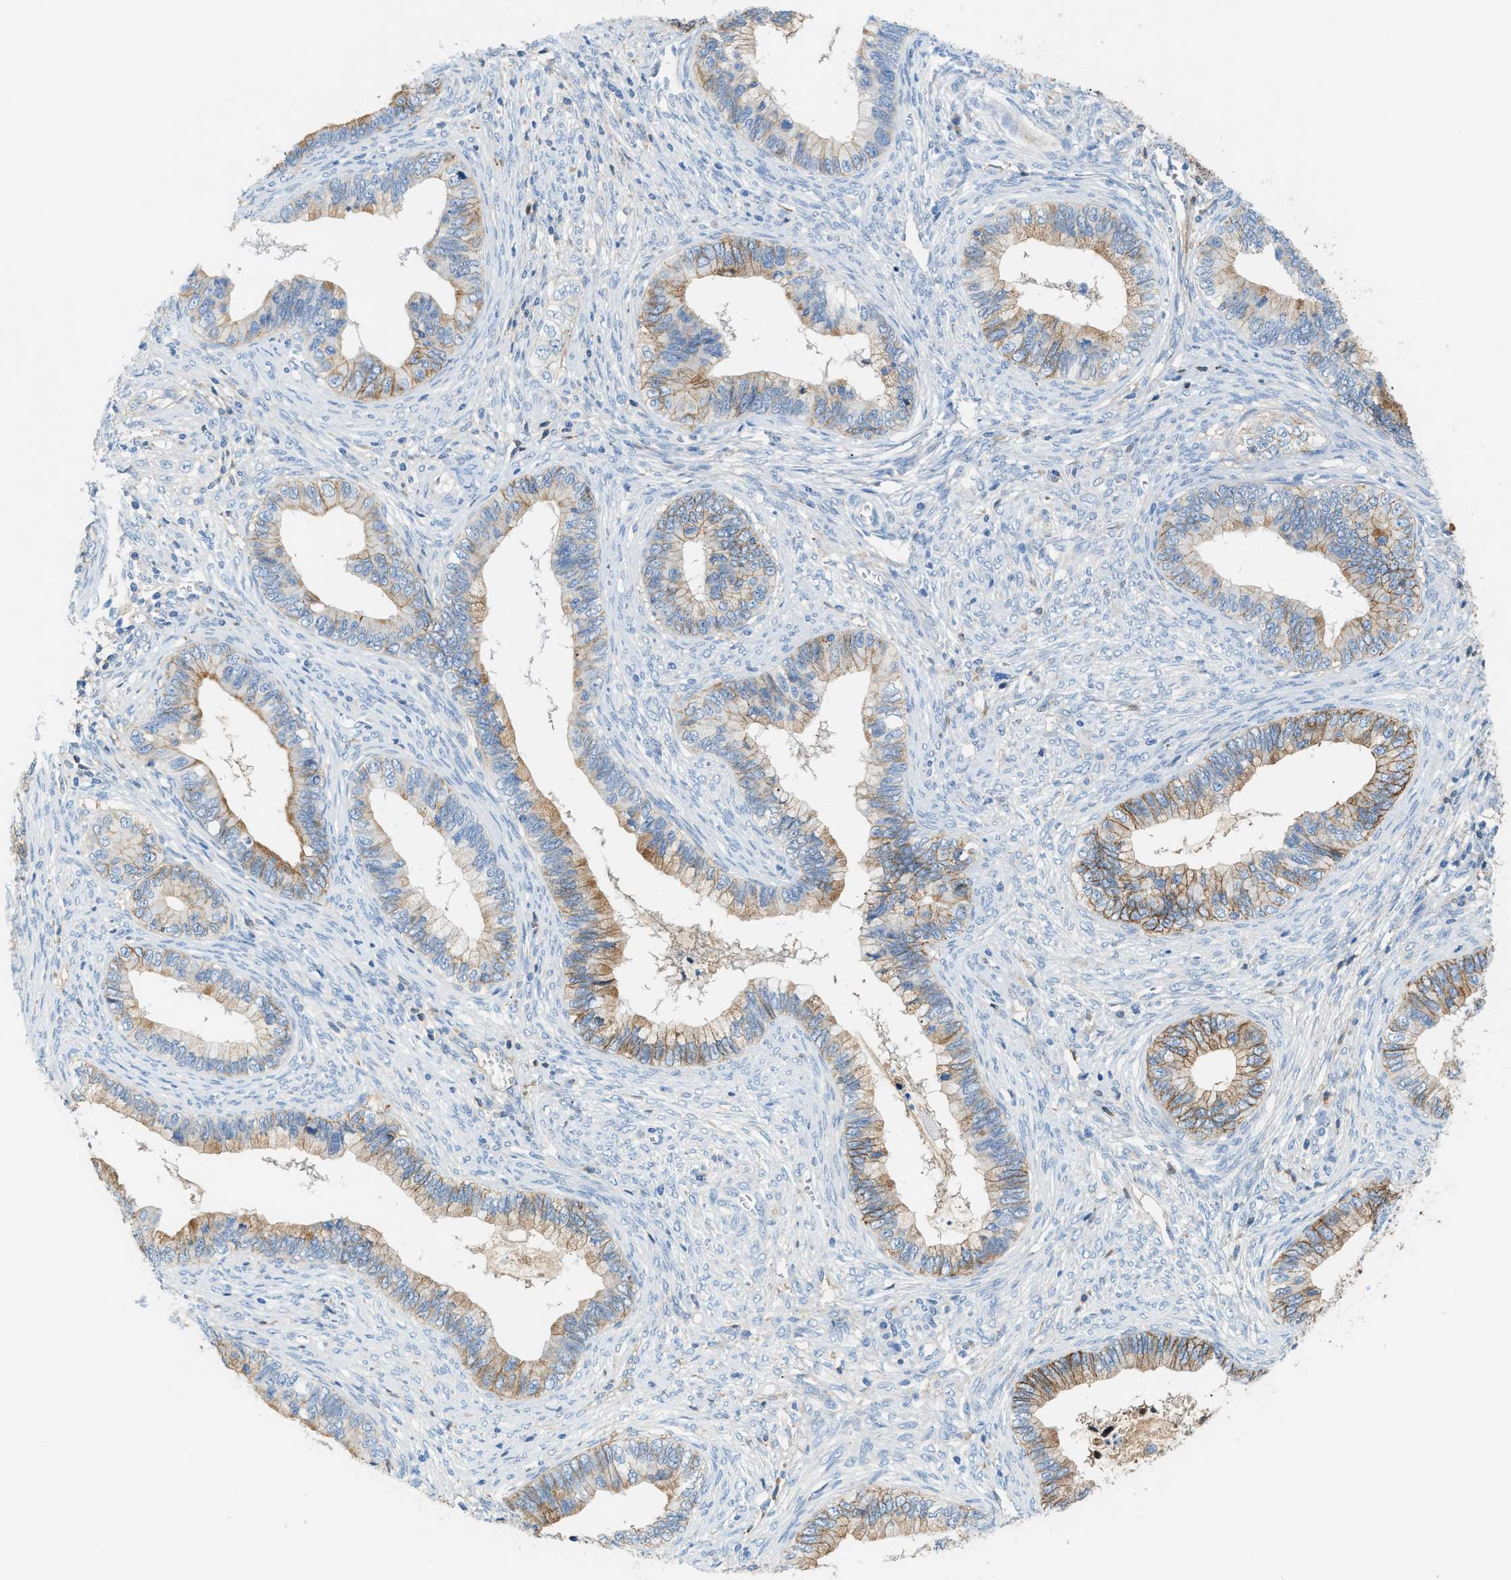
{"staining": {"intensity": "moderate", "quantity": "25%-75%", "location": "cytoplasmic/membranous"}, "tissue": "cervical cancer", "cell_type": "Tumor cells", "image_type": "cancer", "snomed": [{"axis": "morphology", "description": "Adenocarcinoma, NOS"}, {"axis": "topography", "description": "Cervix"}], "caption": "Immunohistochemical staining of human cervical adenocarcinoma displays medium levels of moderate cytoplasmic/membranous protein expression in approximately 25%-75% of tumor cells. (Stains: DAB (3,3'-diaminobenzidine) in brown, nuclei in blue, Microscopy: brightfield microscopy at high magnification).", "gene": "CFI", "patient": {"sex": "female", "age": 44}}